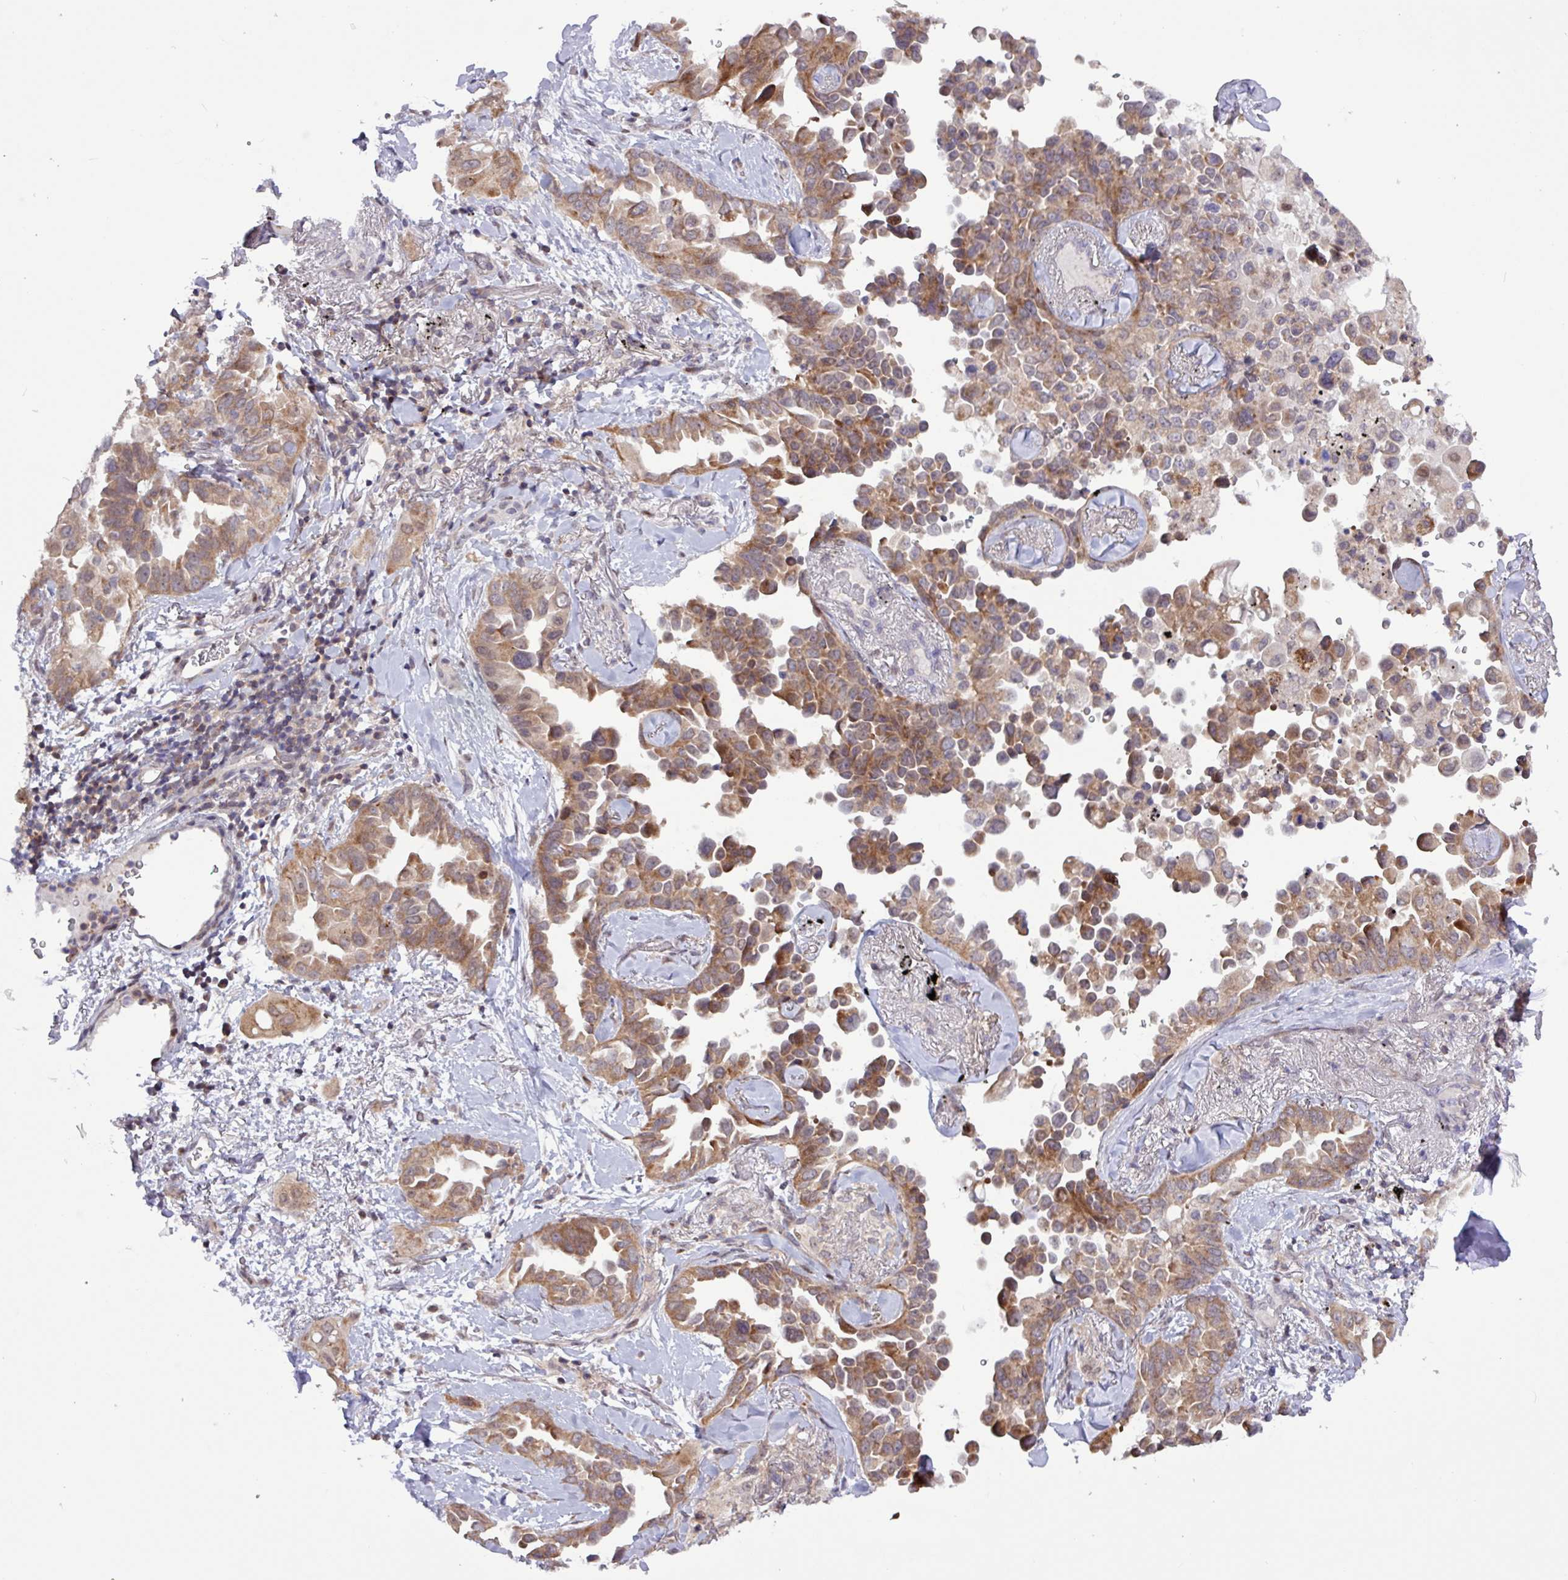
{"staining": {"intensity": "moderate", "quantity": ">75%", "location": "cytoplasmic/membranous"}, "tissue": "lung cancer", "cell_type": "Tumor cells", "image_type": "cancer", "snomed": [{"axis": "morphology", "description": "Adenocarcinoma, NOS"}, {"axis": "topography", "description": "Lung"}], "caption": "This is a photomicrograph of immunohistochemistry (IHC) staining of lung cancer, which shows moderate staining in the cytoplasmic/membranous of tumor cells.", "gene": "RTL3", "patient": {"sex": "female", "age": 67}}